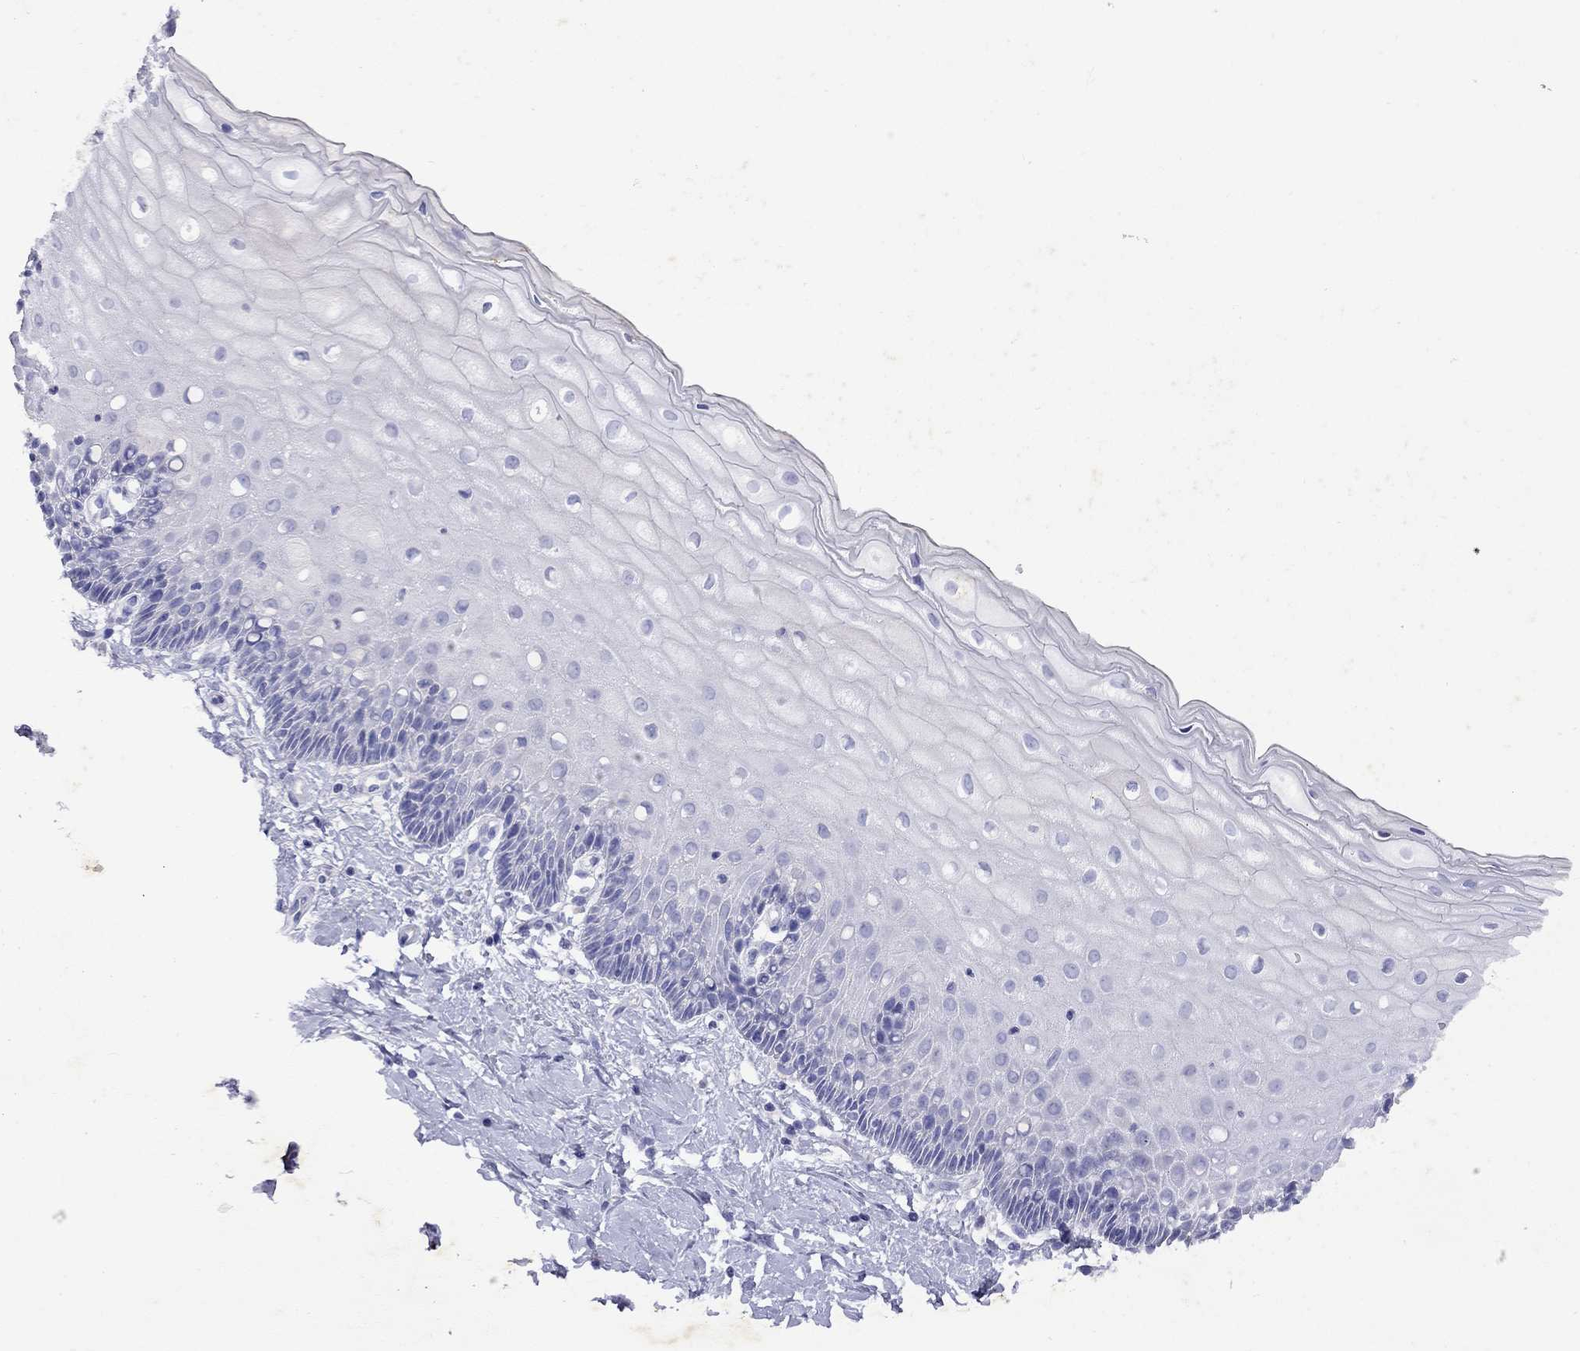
{"staining": {"intensity": "negative", "quantity": "none", "location": "none"}, "tissue": "cervix", "cell_type": "Squamous epithelial cells", "image_type": "normal", "snomed": [{"axis": "morphology", "description": "Normal tissue, NOS"}, {"axis": "topography", "description": "Cervix"}], "caption": "This is a micrograph of immunohistochemistry (IHC) staining of benign cervix, which shows no expression in squamous epithelial cells.", "gene": "GNAT3", "patient": {"sex": "female", "age": 37}}